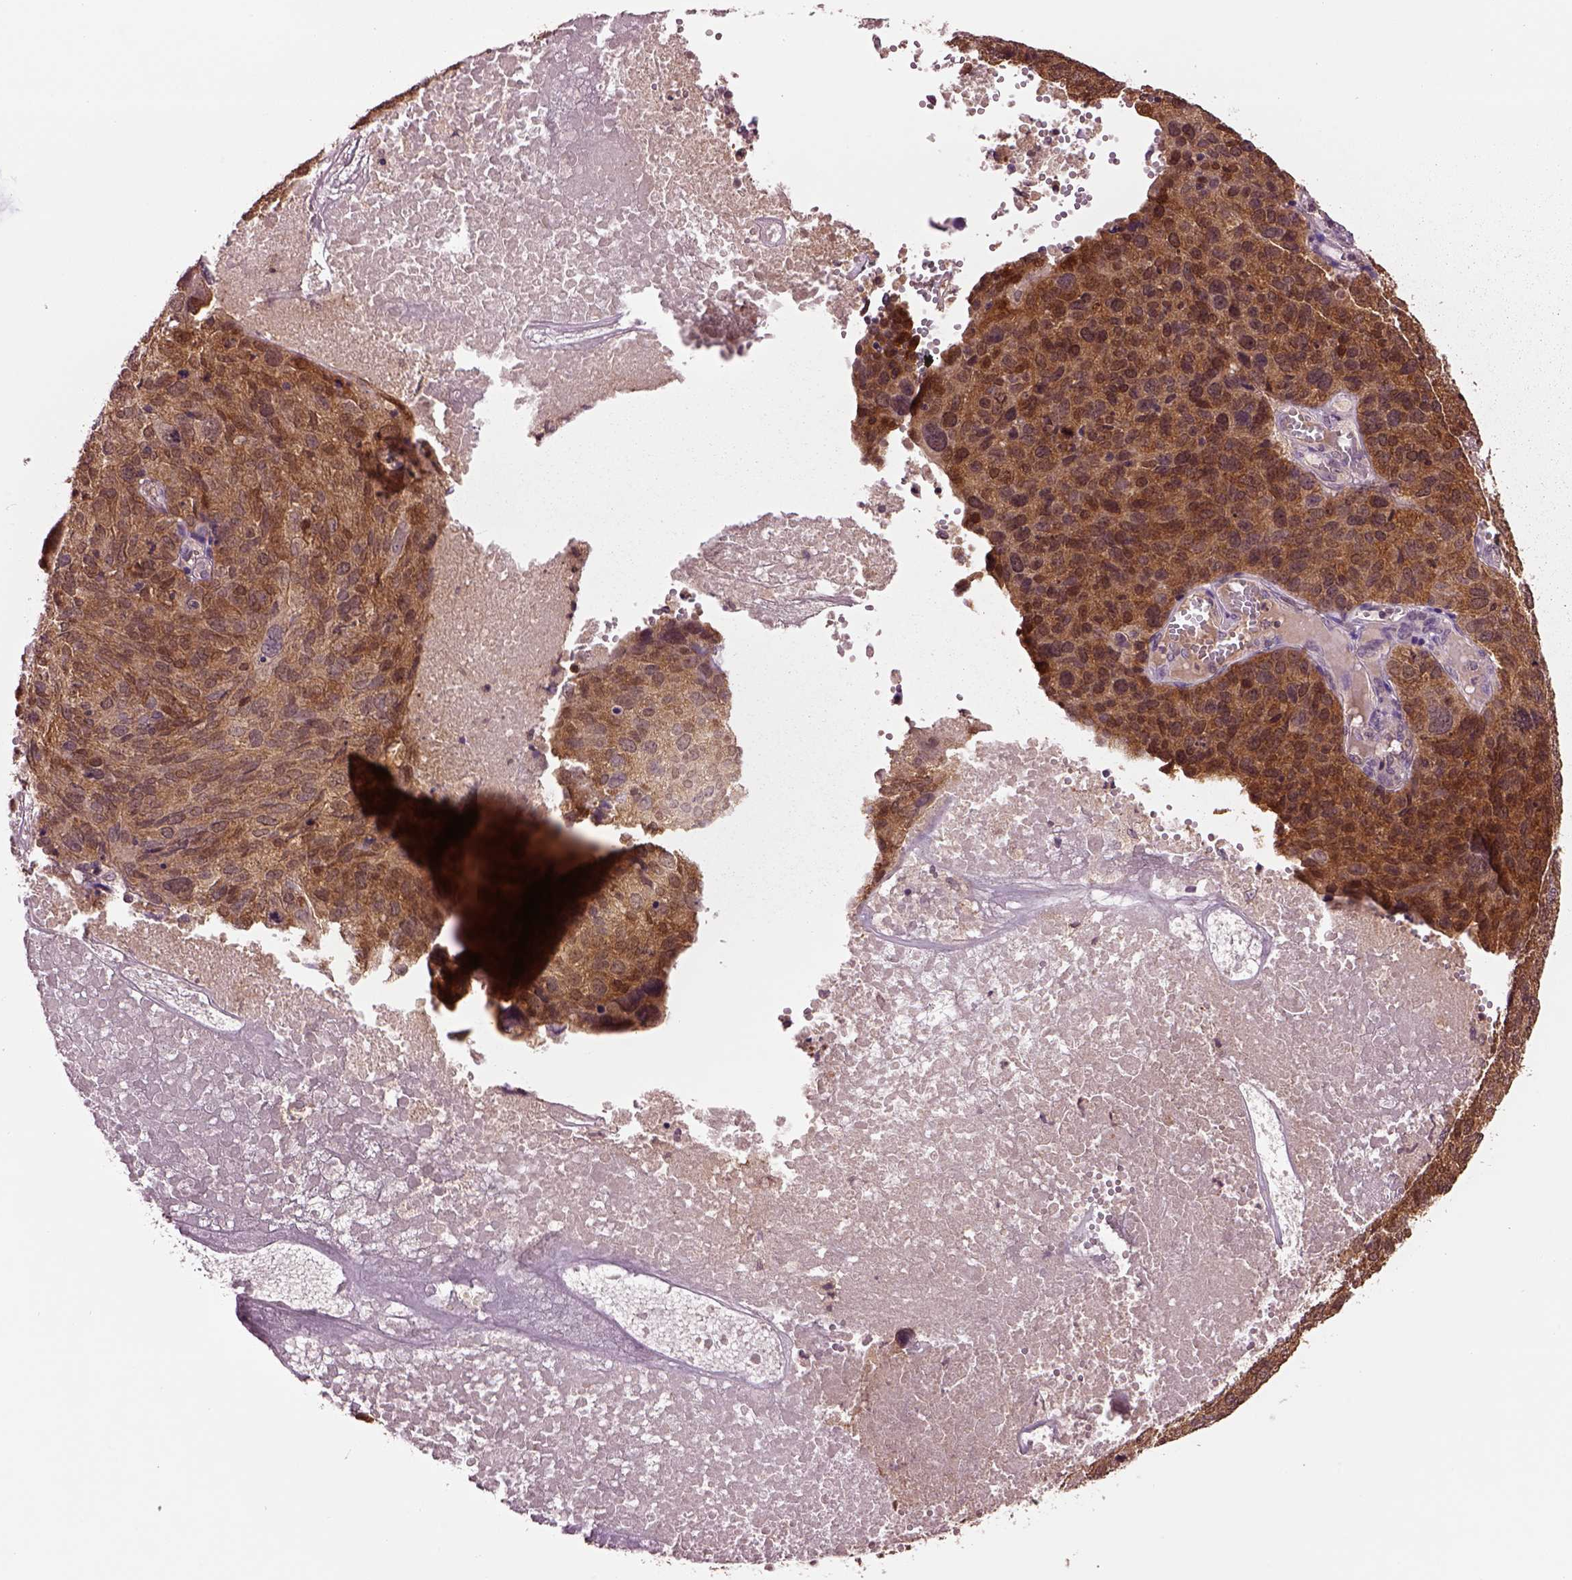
{"staining": {"intensity": "moderate", "quantity": "25%-75%", "location": "cytoplasmic/membranous"}, "tissue": "ovarian cancer", "cell_type": "Tumor cells", "image_type": "cancer", "snomed": [{"axis": "morphology", "description": "Carcinoma, endometroid"}, {"axis": "topography", "description": "Ovary"}], "caption": "This histopathology image displays ovarian cancer (endometroid carcinoma) stained with immunohistochemistry (IHC) to label a protein in brown. The cytoplasmic/membranous of tumor cells show moderate positivity for the protein. Nuclei are counter-stained blue.", "gene": "MDP1", "patient": {"sex": "female", "age": 58}}